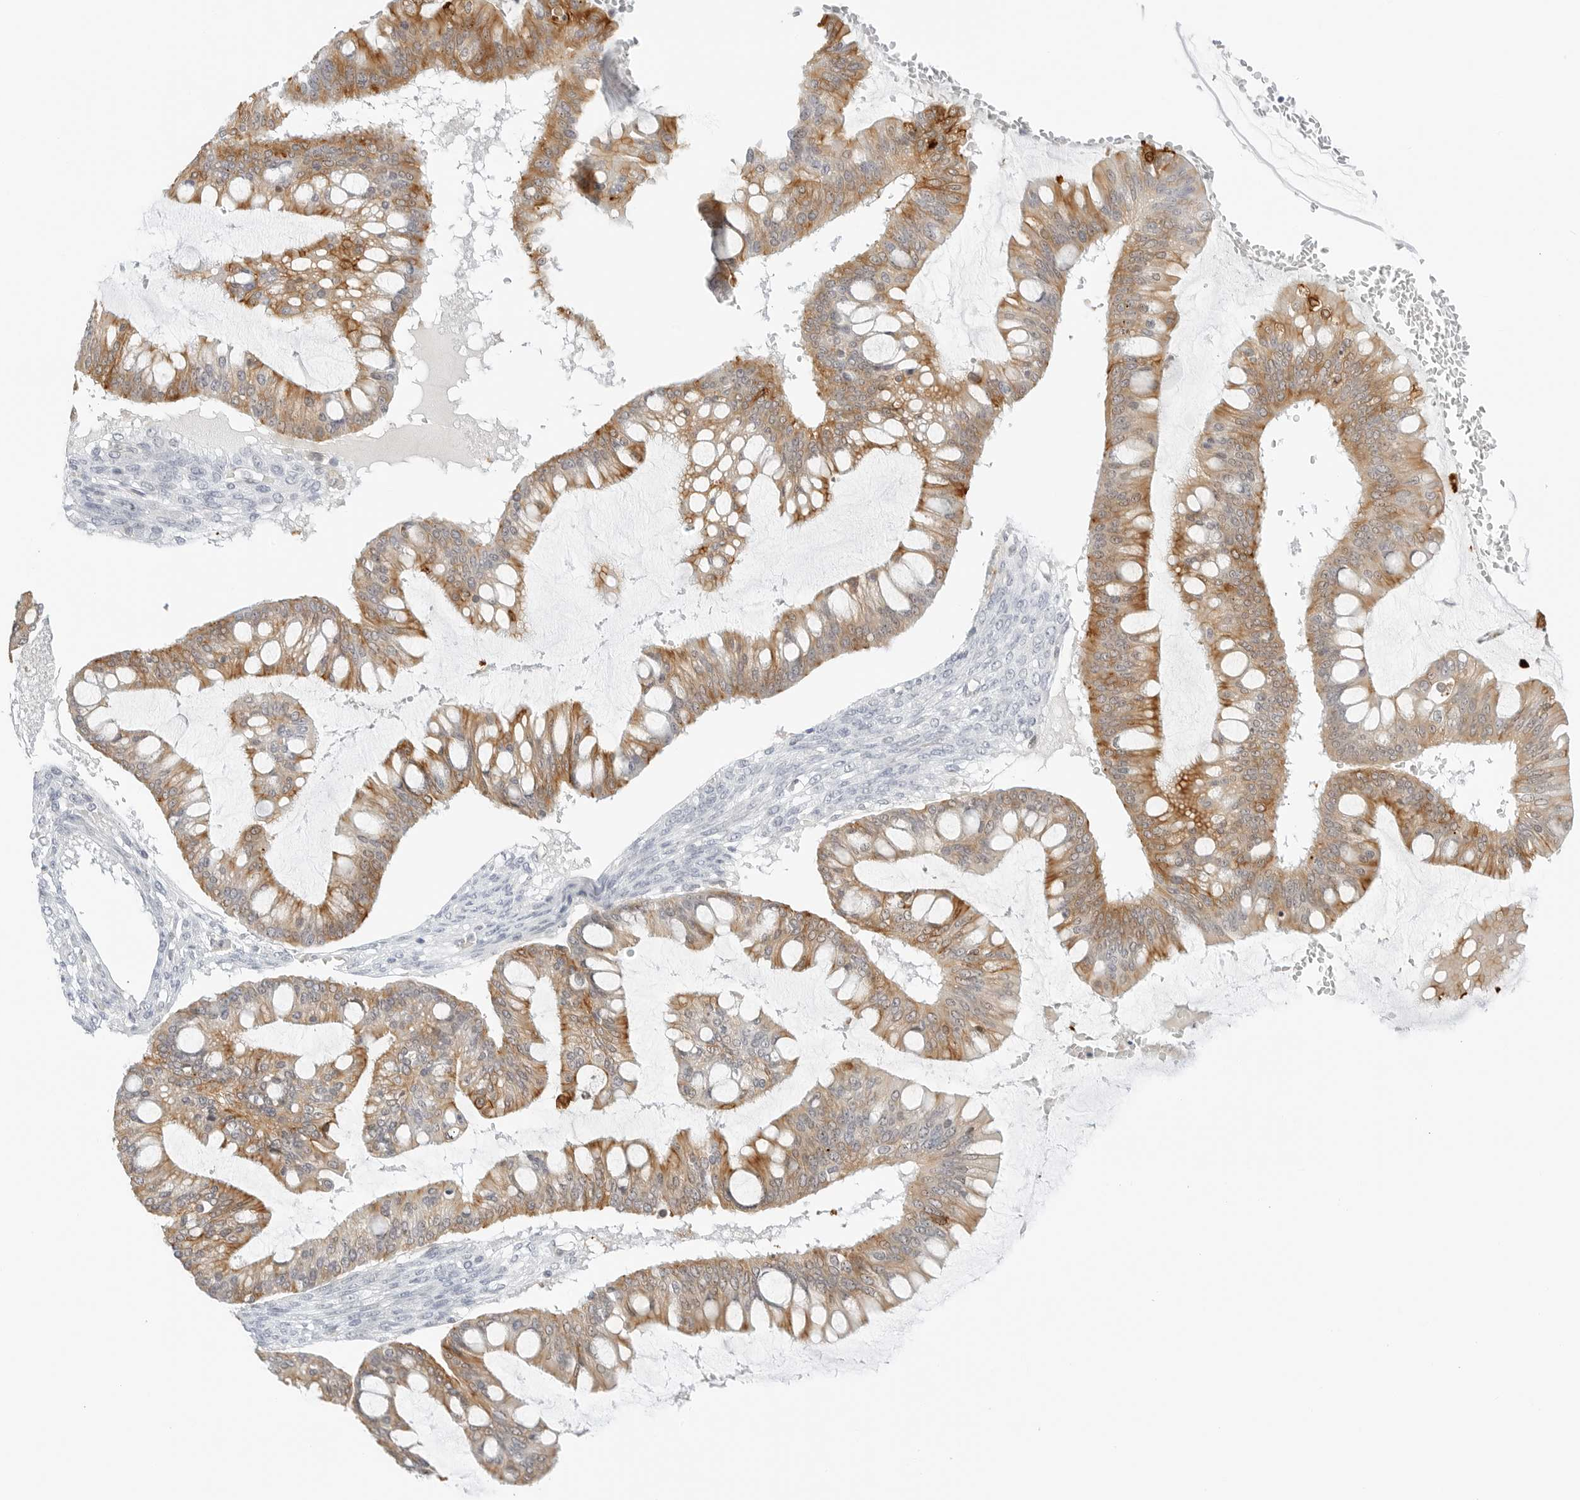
{"staining": {"intensity": "moderate", "quantity": ">75%", "location": "cytoplasmic/membranous"}, "tissue": "ovarian cancer", "cell_type": "Tumor cells", "image_type": "cancer", "snomed": [{"axis": "morphology", "description": "Cystadenocarcinoma, mucinous, NOS"}, {"axis": "topography", "description": "Ovary"}], "caption": "Ovarian cancer was stained to show a protein in brown. There is medium levels of moderate cytoplasmic/membranous positivity in approximately >75% of tumor cells.", "gene": "IQCC", "patient": {"sex": "female", "age": 73}}